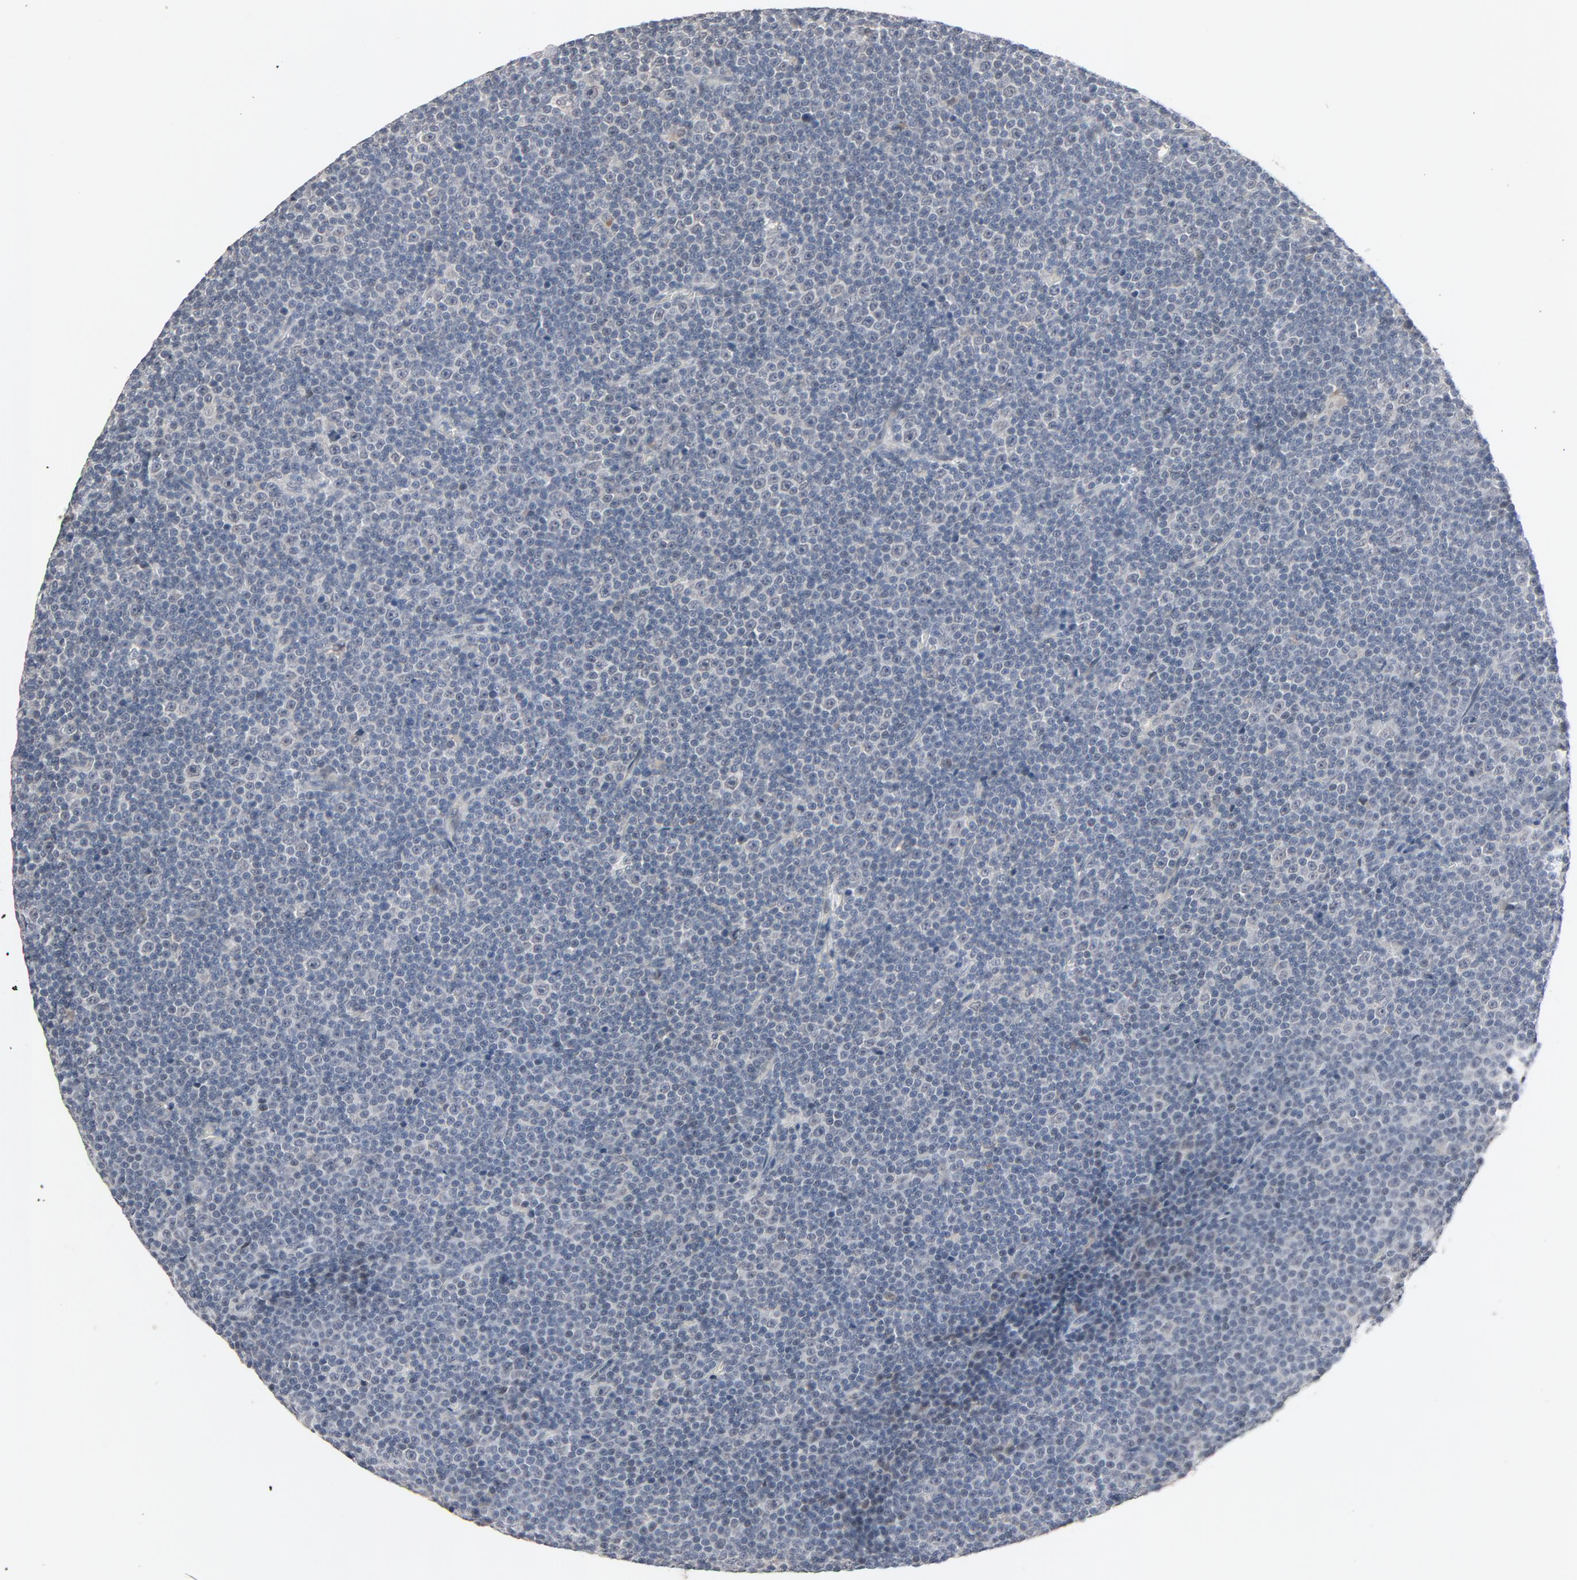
{"staining": {"intensity": "negative", "quantity": "none", "location": "none"}, "tissue": "lymphoma", "cell_type": "Tumor cells", "image_type": "cancer", "snomed": [{"axis": "morphology", "description": "Malignant lymphoma, non-Hodgkin's type, Low grade"}, {"axis": "topography", "description": "Lymph node"}], "caption": "High power microscopy histopathology image of an immunohistochemistry image of lymphoma, revealing no significant expression in tumor cells.", "gene": "MT3", "patient": {"sex": "female", "age": 67}}